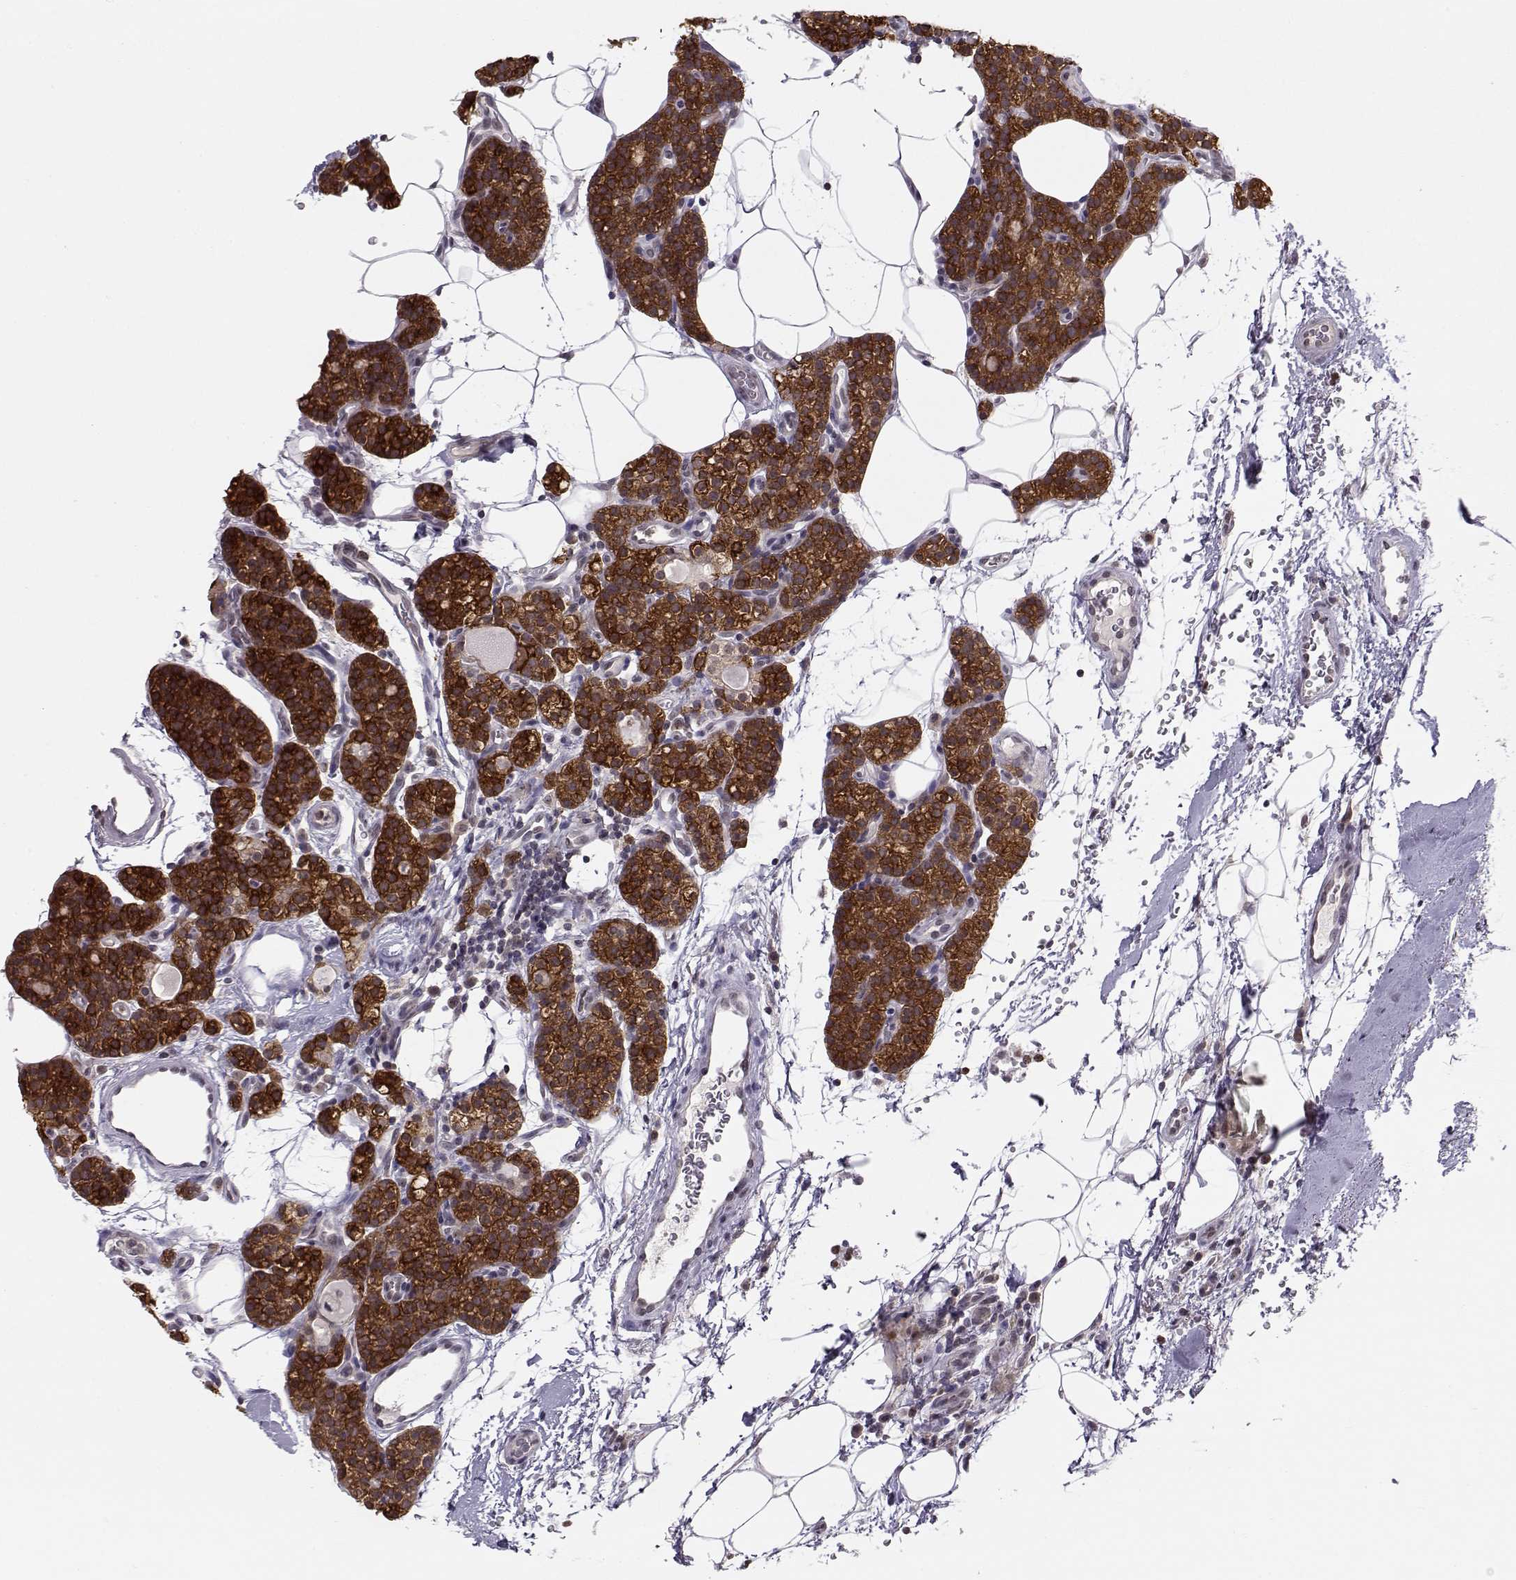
{"staining": {"intensity": "strong", "quantity": ">75%", "location": "cytoplasmic/membranous"}, "tissue": "parathyroid gland", "cell_type": "Glandular cells", "image_type": "normal", "snomed": [{"axis": "morphology", "description": "Normal tissue, NOS"}, {"axis": "topography", "description": "Parathyroid gland"}], "caption": "About >75% of glandular cells in benign human parathyroid gland show strong cytoplasmic/membranous protein positivity as visualized by brown immunohistochemical staining.", "gene": "KIF13B", "patient": {"sex": "female", "age": 67}}